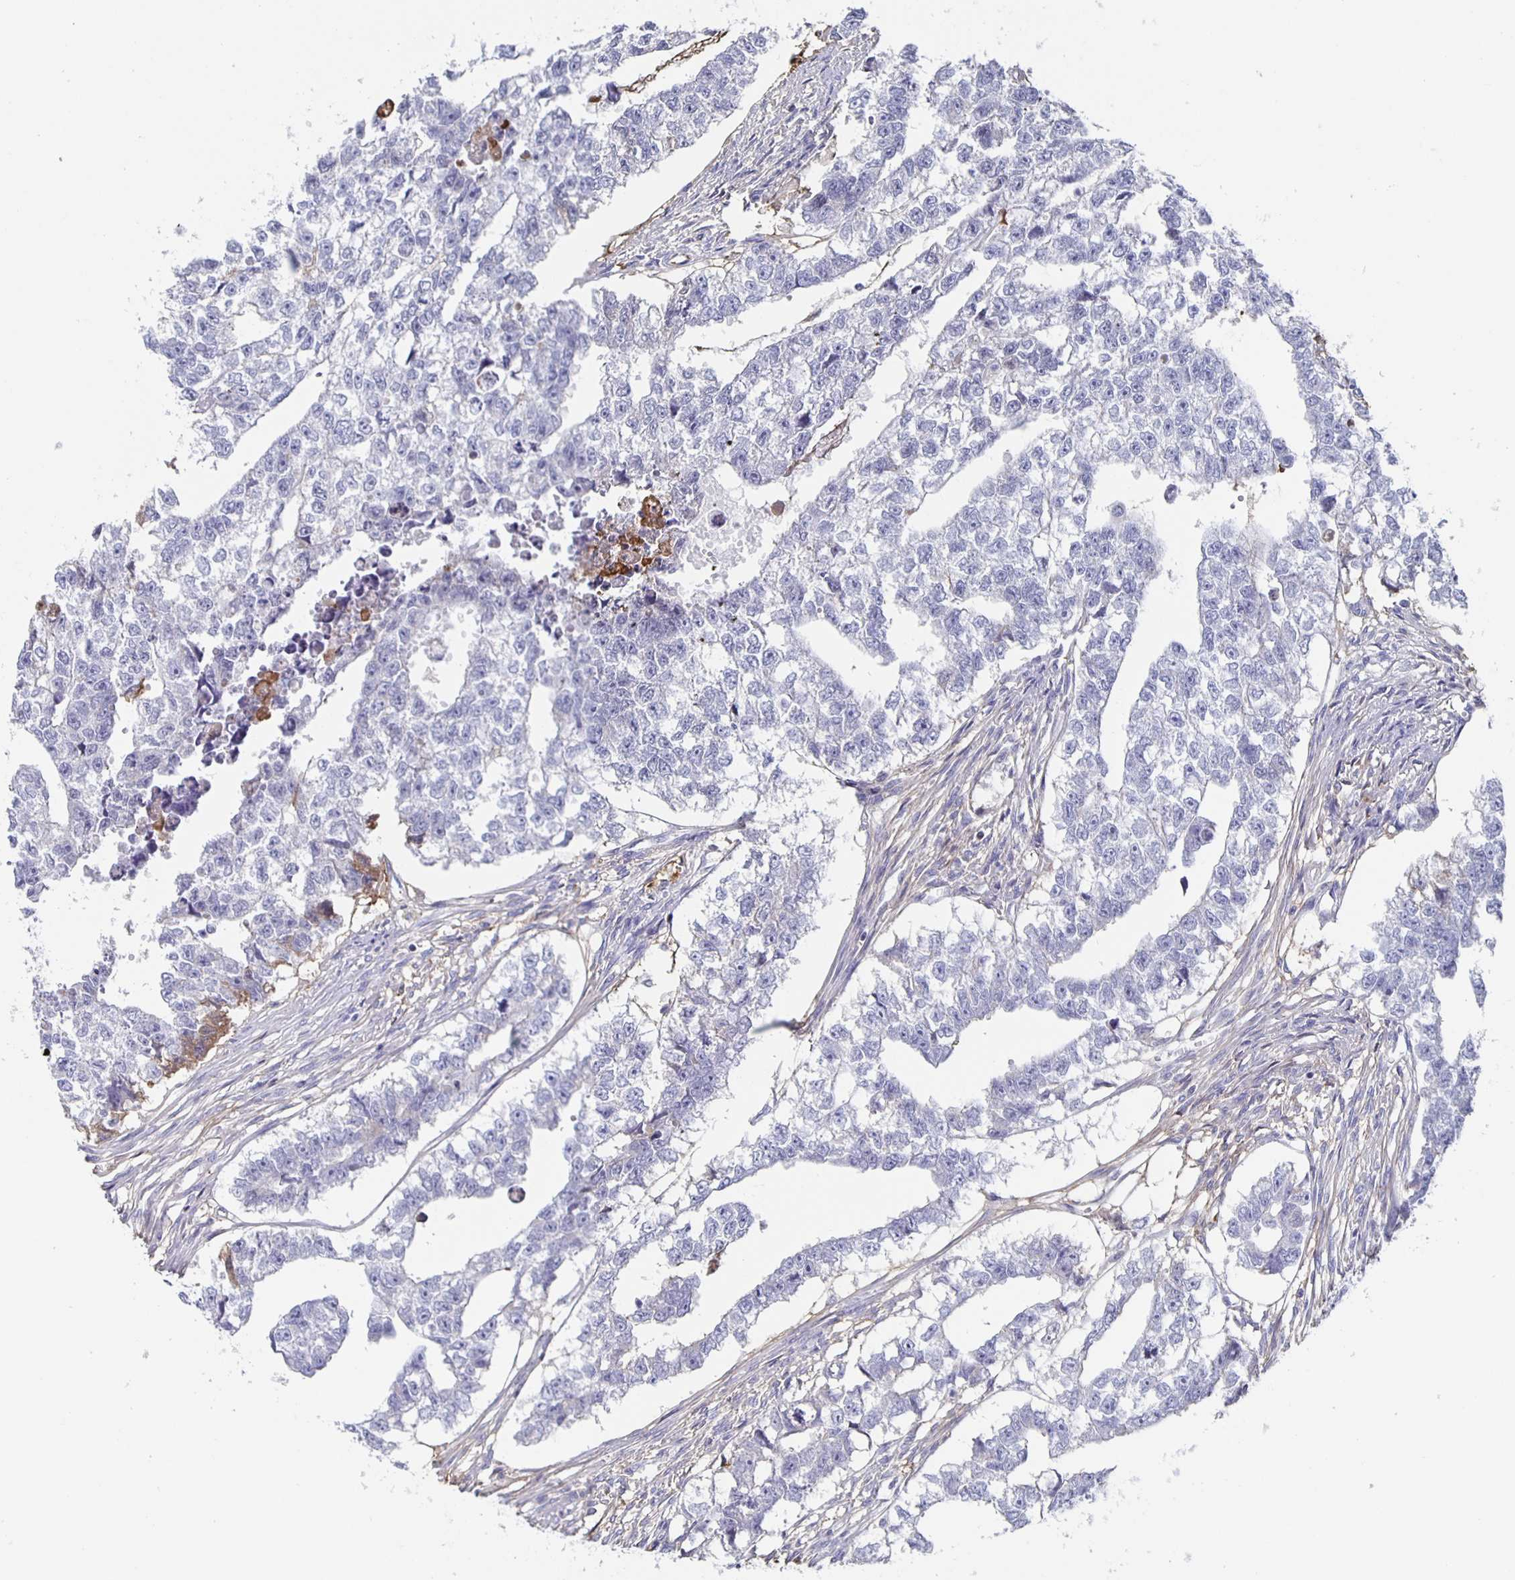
{"staining": {"intensity": "negative", "quantity": "none", "location": "none"}, "tissue": "testis cancer", "cell_type": "Tumor cells", "image_type": "cancer", "snomed": [{"axis": "morphology", "description": "Carcinoma, Embryonal, NOS"}, {"axis": "morphology", "description": "Teratoma, malignant, NOS"}, {"axis": "topography", "description": "Testis"}], "caption": "Tumor cells are negative for protein expression in human testis cancer (embryonal carcinoma).", "gene": "FGA", "patient": {"sex": "male", "age": 44}}